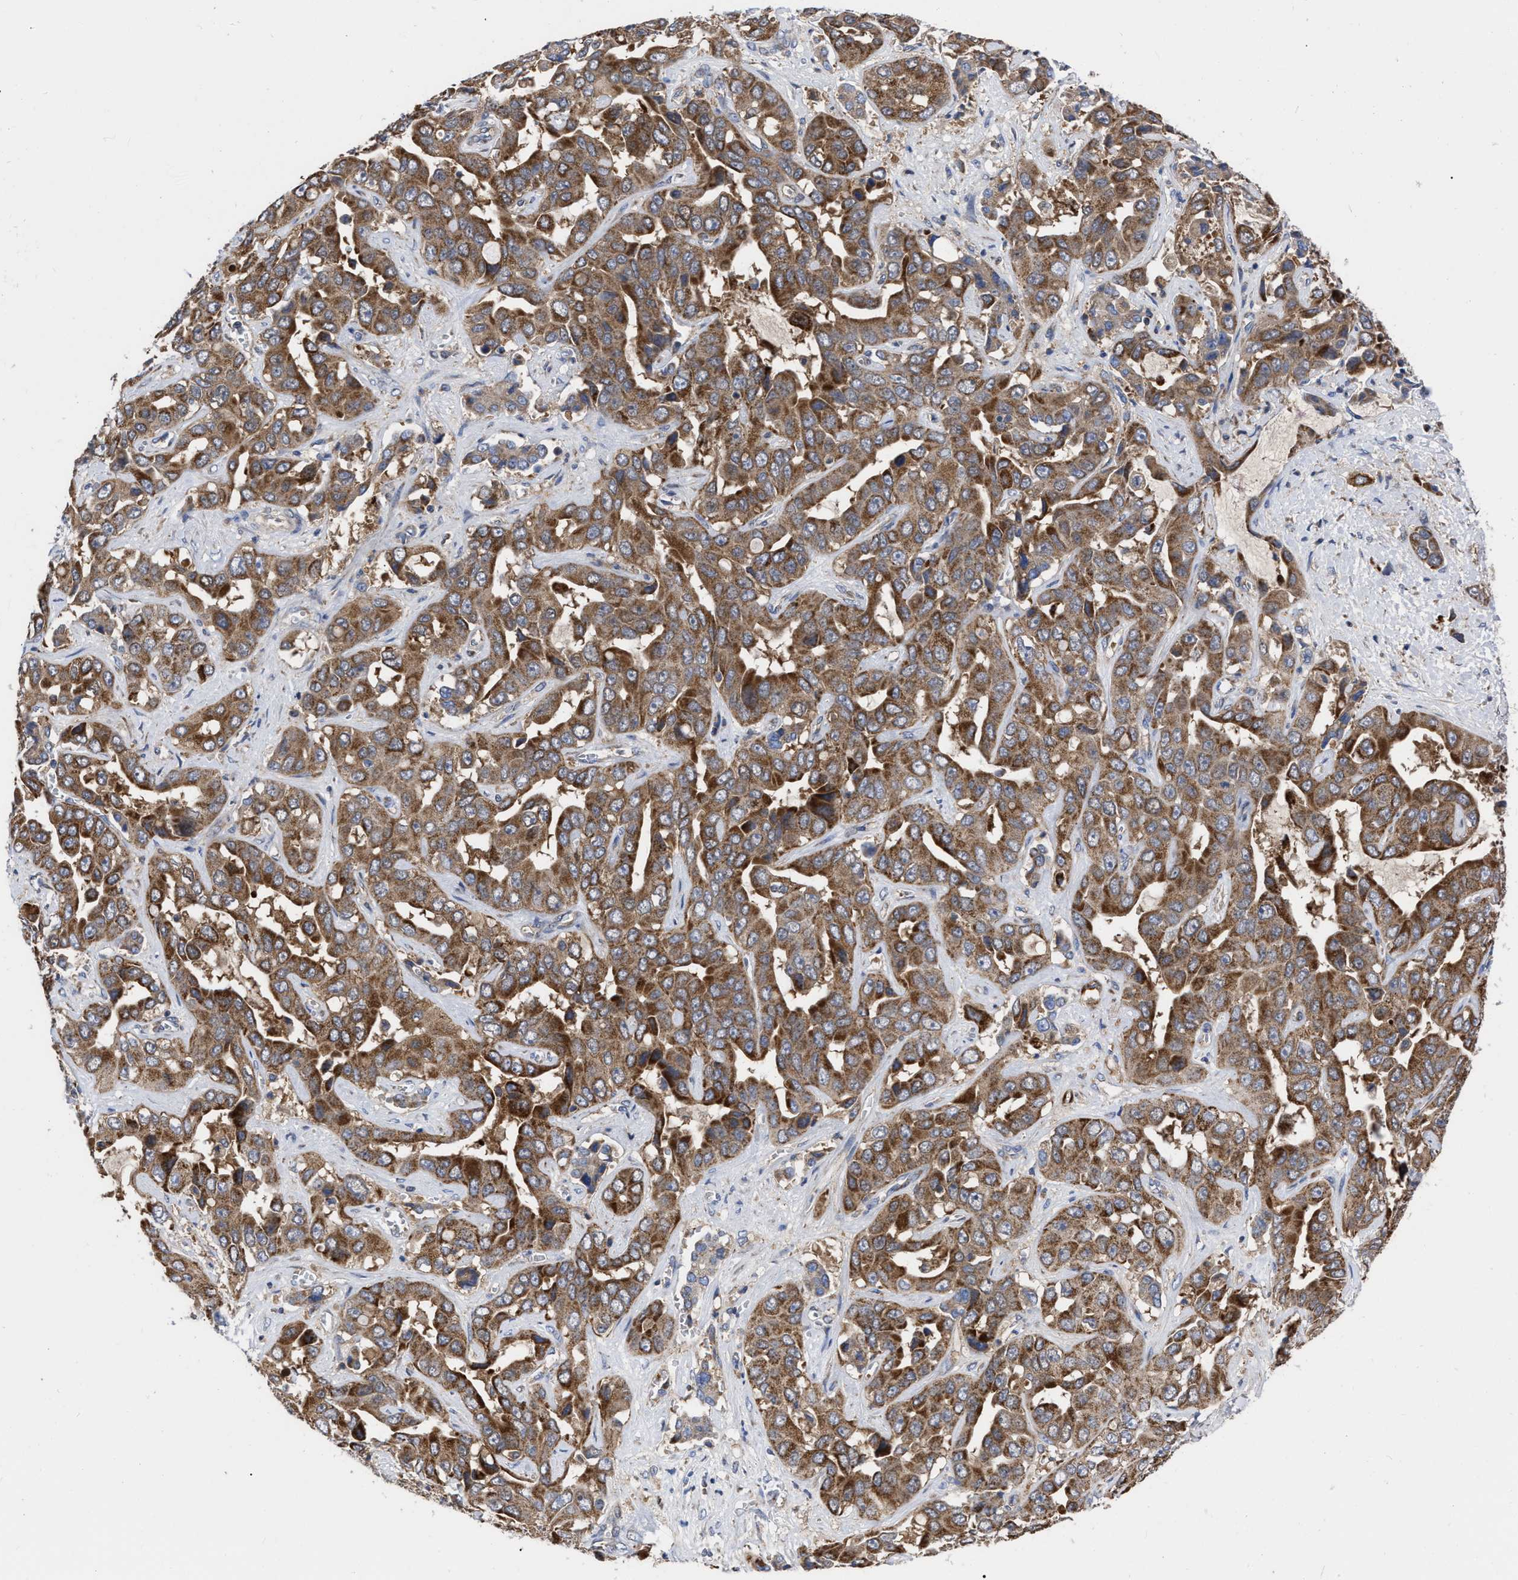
{"staining": {"intensity": "strong", "quantity": ">75%", "location": "cytoplasmic/membranous"}, "tissue": "liver cancer", "cell_type": "Tumor cells", "image_type": "cancer", "snomed": [{"axis": "morphology", "description": "Cholangiocarcinoma"}, {"axis": "topography", "description": "Liver"}], "caption": "Cholangiocarcinoma (liver) stained with immunohistochemistry demonstrates strong cytoplasmic/membranous positivity in about >75% of tumor cells.", "gene": "CDKN2C", "patient": {"sex": "female", "age": 52}}